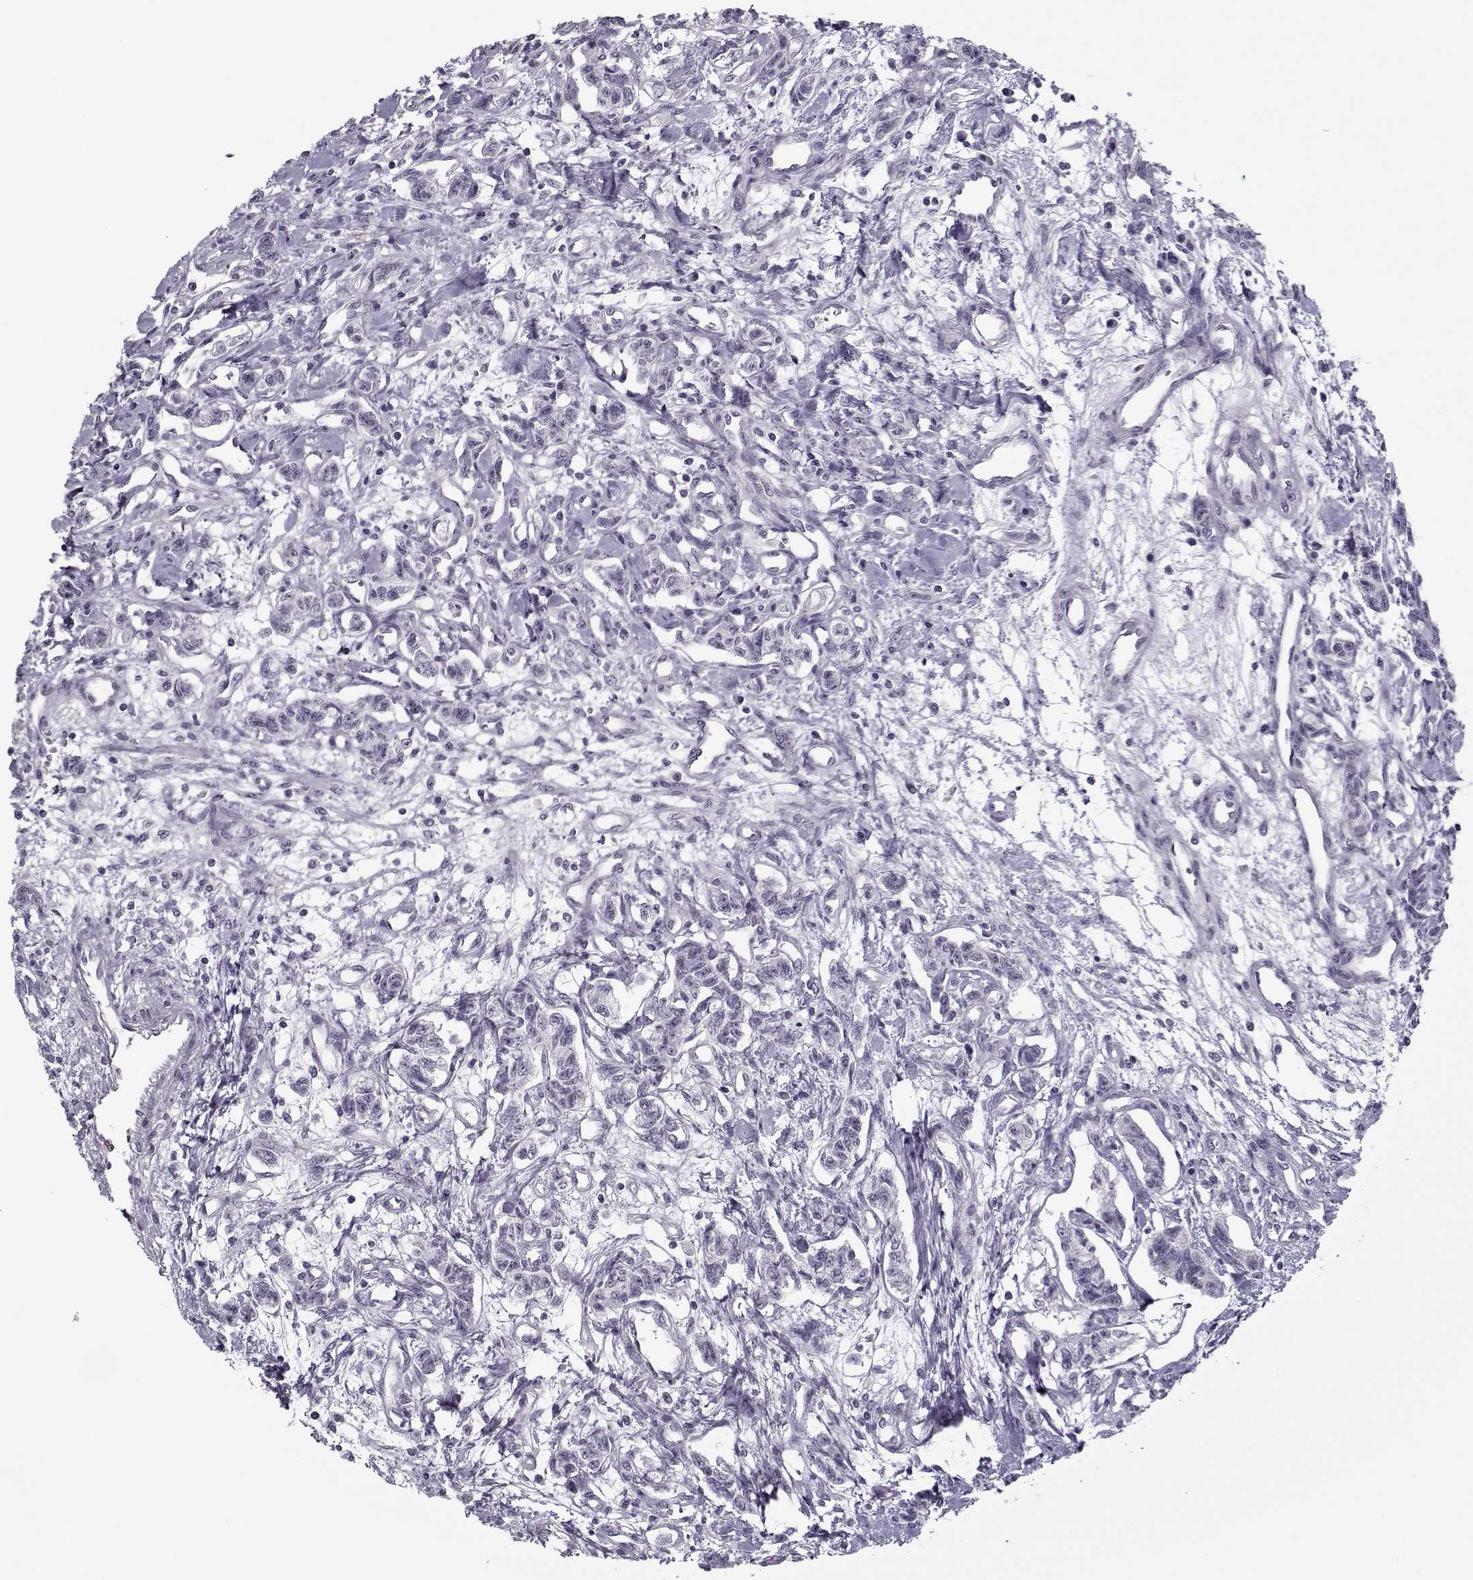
{"staining": {"intensity": "negative", "quantity": "none", "location": "none"}, "tissue": "carcinoid", "cell_type": "Tumor cells", "image_type": "cancer", "snomed": [{"axis": "morphology", "description": "Carcinoid, malignant, NOS"}, {"axis": "topography", "description": "Kidney"}], "caption": "High magnification brightfield microscopy of carcinoid stained with DAB (3,3'-diaminobenzidine) (brown) and counterstained with hematoxylin (blue): tumor cells show no significant positivity.", "gene": "CIBAR1", "patient": {"sex": "female", "age": 41}}